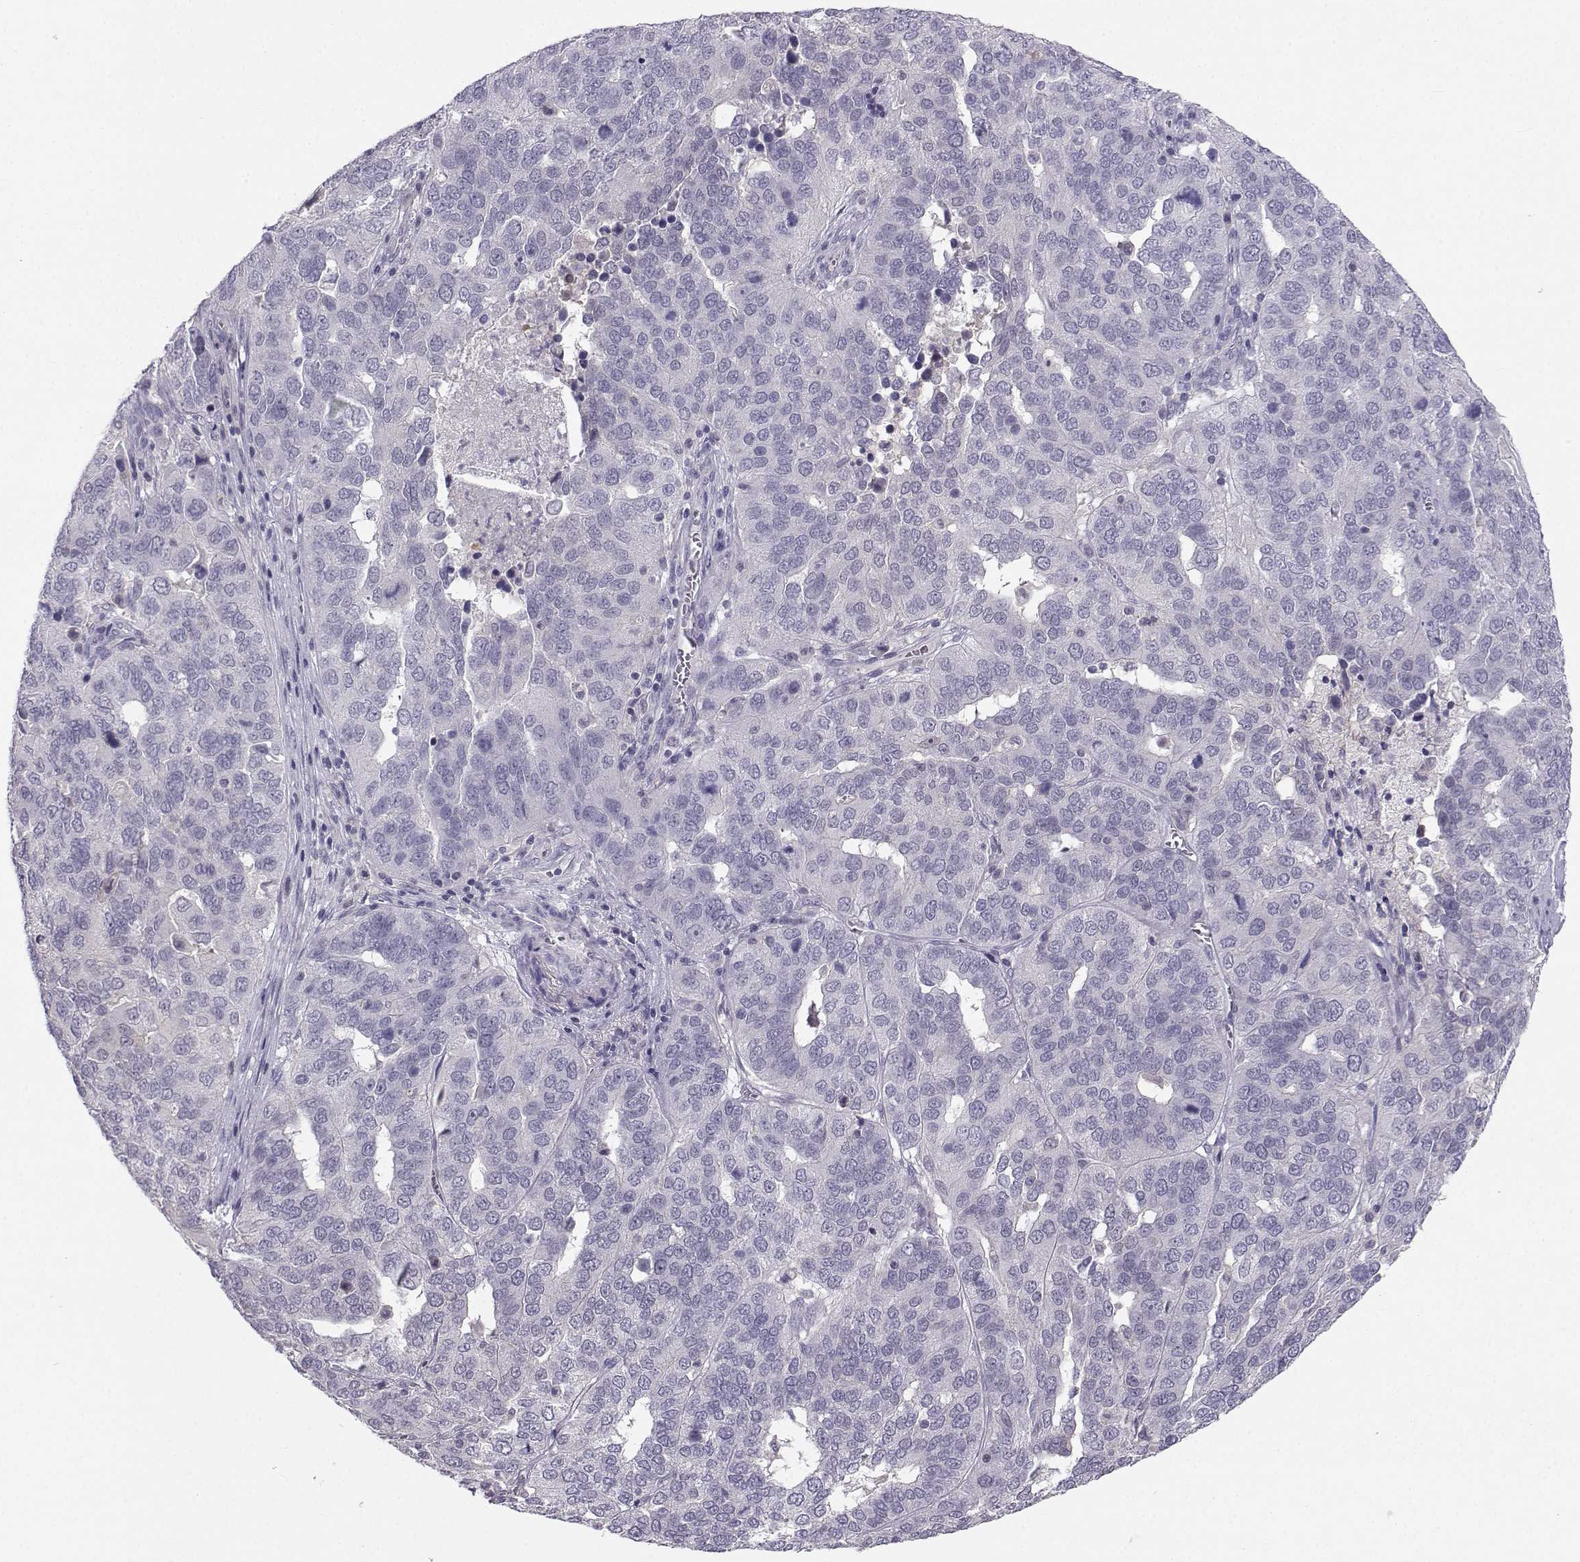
{"staining": {"intensity": "negative", "quantity": "none", "location": "none"}, "tissue": "ovarian cancer", "cell_type": "Tumor cells", "image_type": "cancer", "snomed": [{"axis": "morphology", "description": "Carcinoma, endometroid"}, {"axis": "topography", "description": "Soft tissue"}, {"axis": "topography", "description": "Ovary"}], "caption": "The histopathology image shows no significant positivity in tumor cells of ovarian cancer.", "gene": "MROH7", "patient": {"sex": "female", "age": 52}}